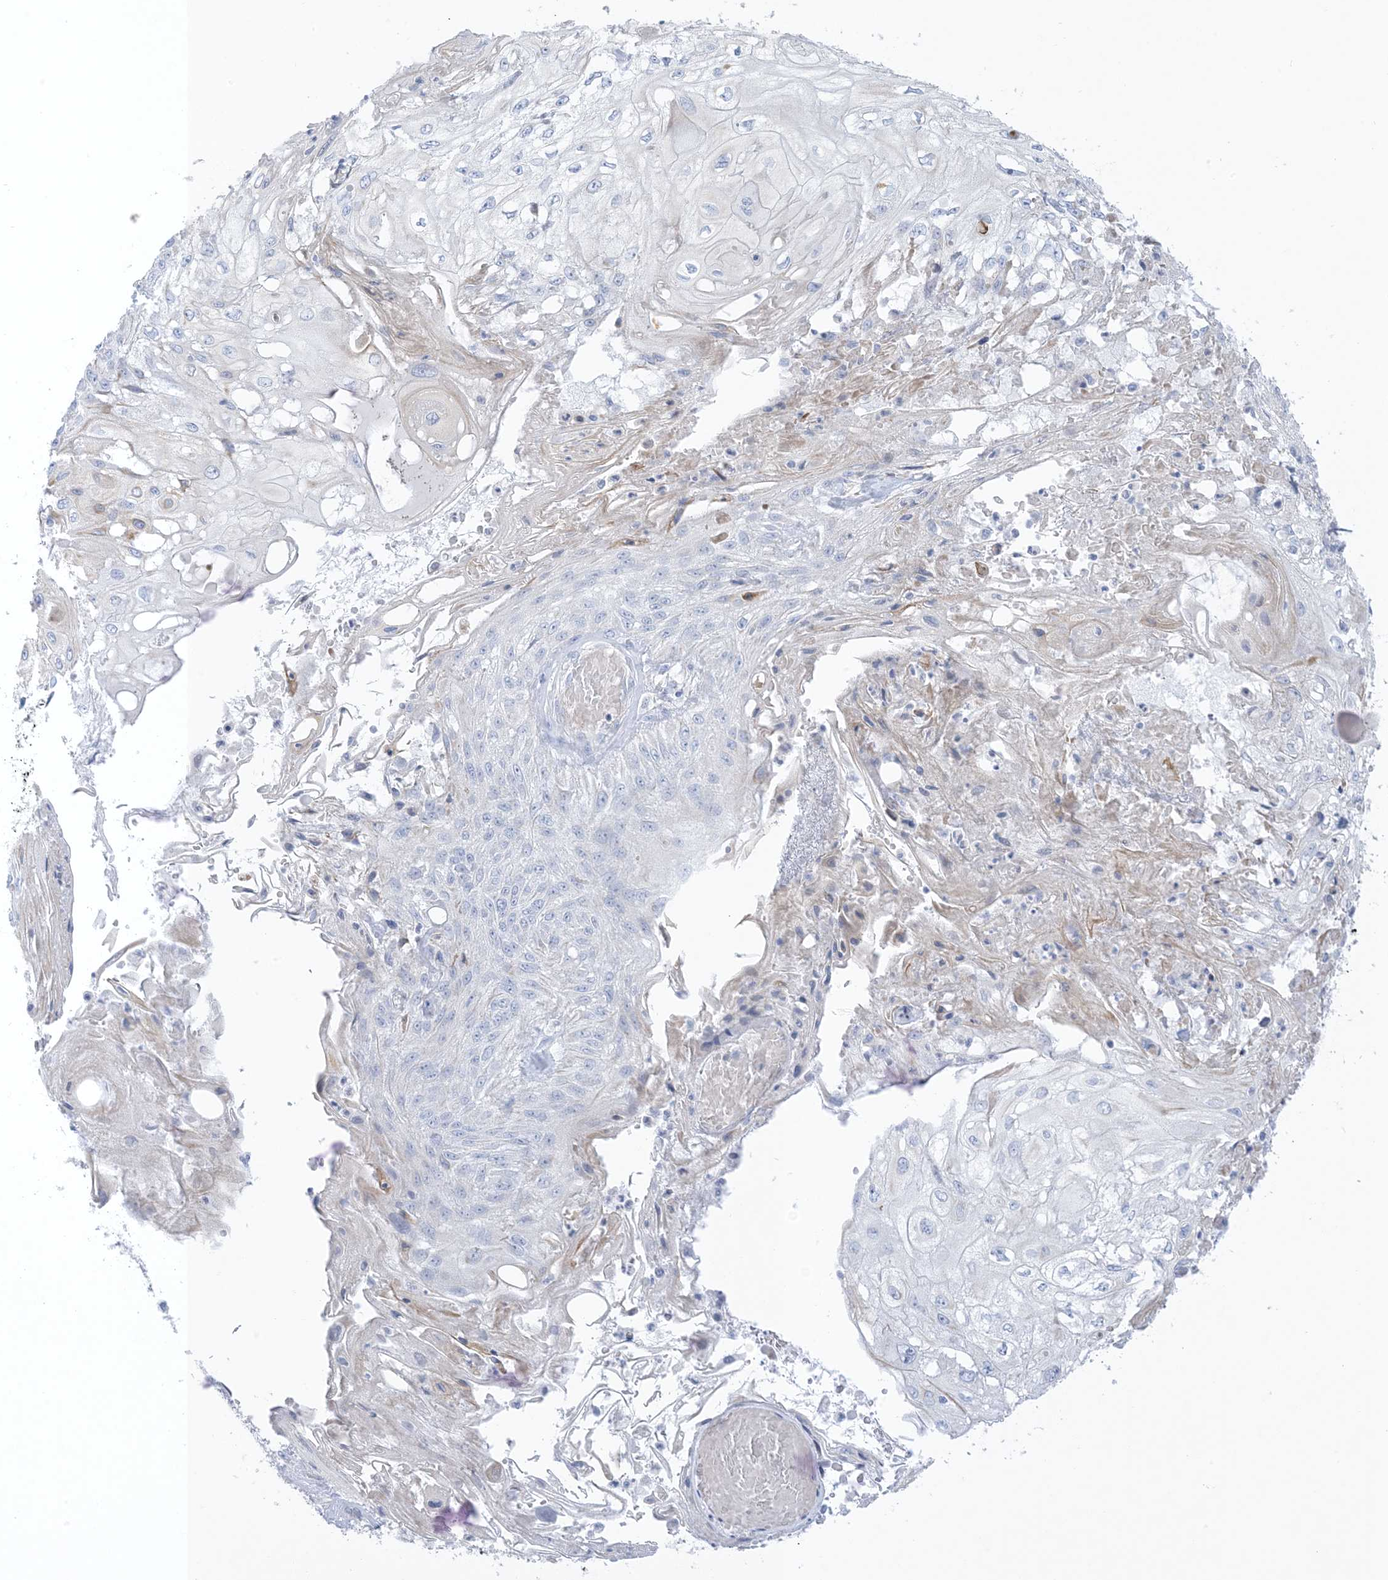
{"staining": {"intensity": "negative", "quantity": "none", "location": "none"}, "tissue": "skin cancer", "cell_type": "Tumor cells", "image_type": "cancer", "snomed": [{"axis": "morphology", "description": "Squamous cell carcinoma, NOS"}, {"axis": "morphology", "description": "Squamous cell carcinoma, metastatic, NOS"}, {"axis": "topography", "description": "Skin"}, {"axis": "topography", "description": "Lymph node"}], "caption": "DAB (3,3'-diaminobenzidine) immunohistochemical staining of skin cancer (squamous cell carcinoma) shows no significant staining in tumor cells. Nuclei are stained in blue.", "gene": "XIRP2", "patient": {"sex": "male", "age": 75}}